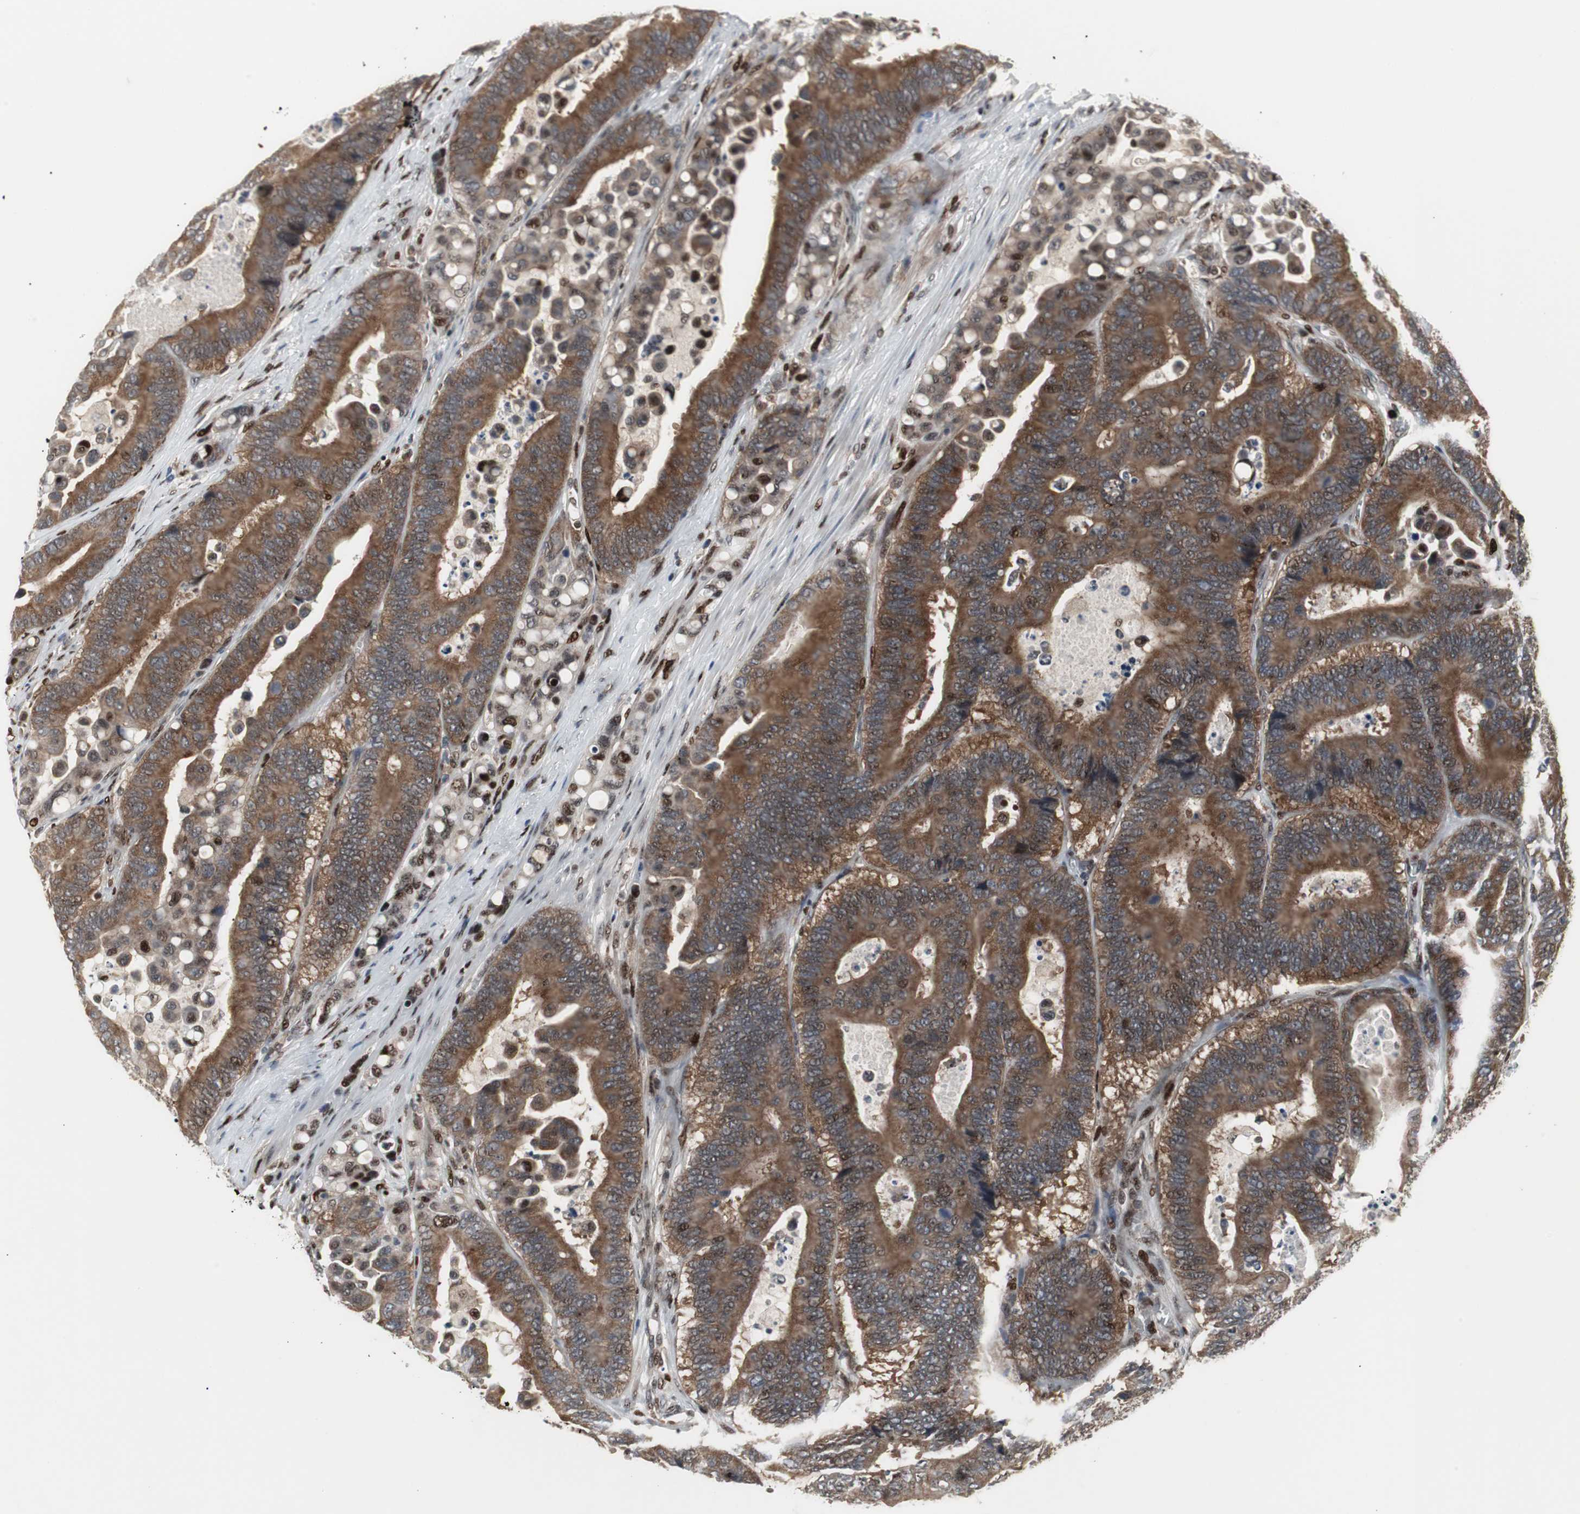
{"staining": {"intensity": "moderate", "quantity": ">75%", "location": "cytoplasmic/membranous"}, "tissue": "colorectal cancer", "cell_type": "Tumor cells", "image_type": "cancer", "snomed": [{"axis": "morphology", "description": "Normal tissue, NOS"}, {"axis": "morphology", "description": "Adenocarcinoma, NOS"}, {"axis": "topography", "description": "Colon"}], "caption": "Immunohistochemical staining of colorectal cancer (adenocarcinoma) demonstrates medium levels of moderate cytoplasmic/membranous protein expression in about >75% of tumor cells.", "gene": "GRK2", "patient": {"sex": "male", "age": 82}}